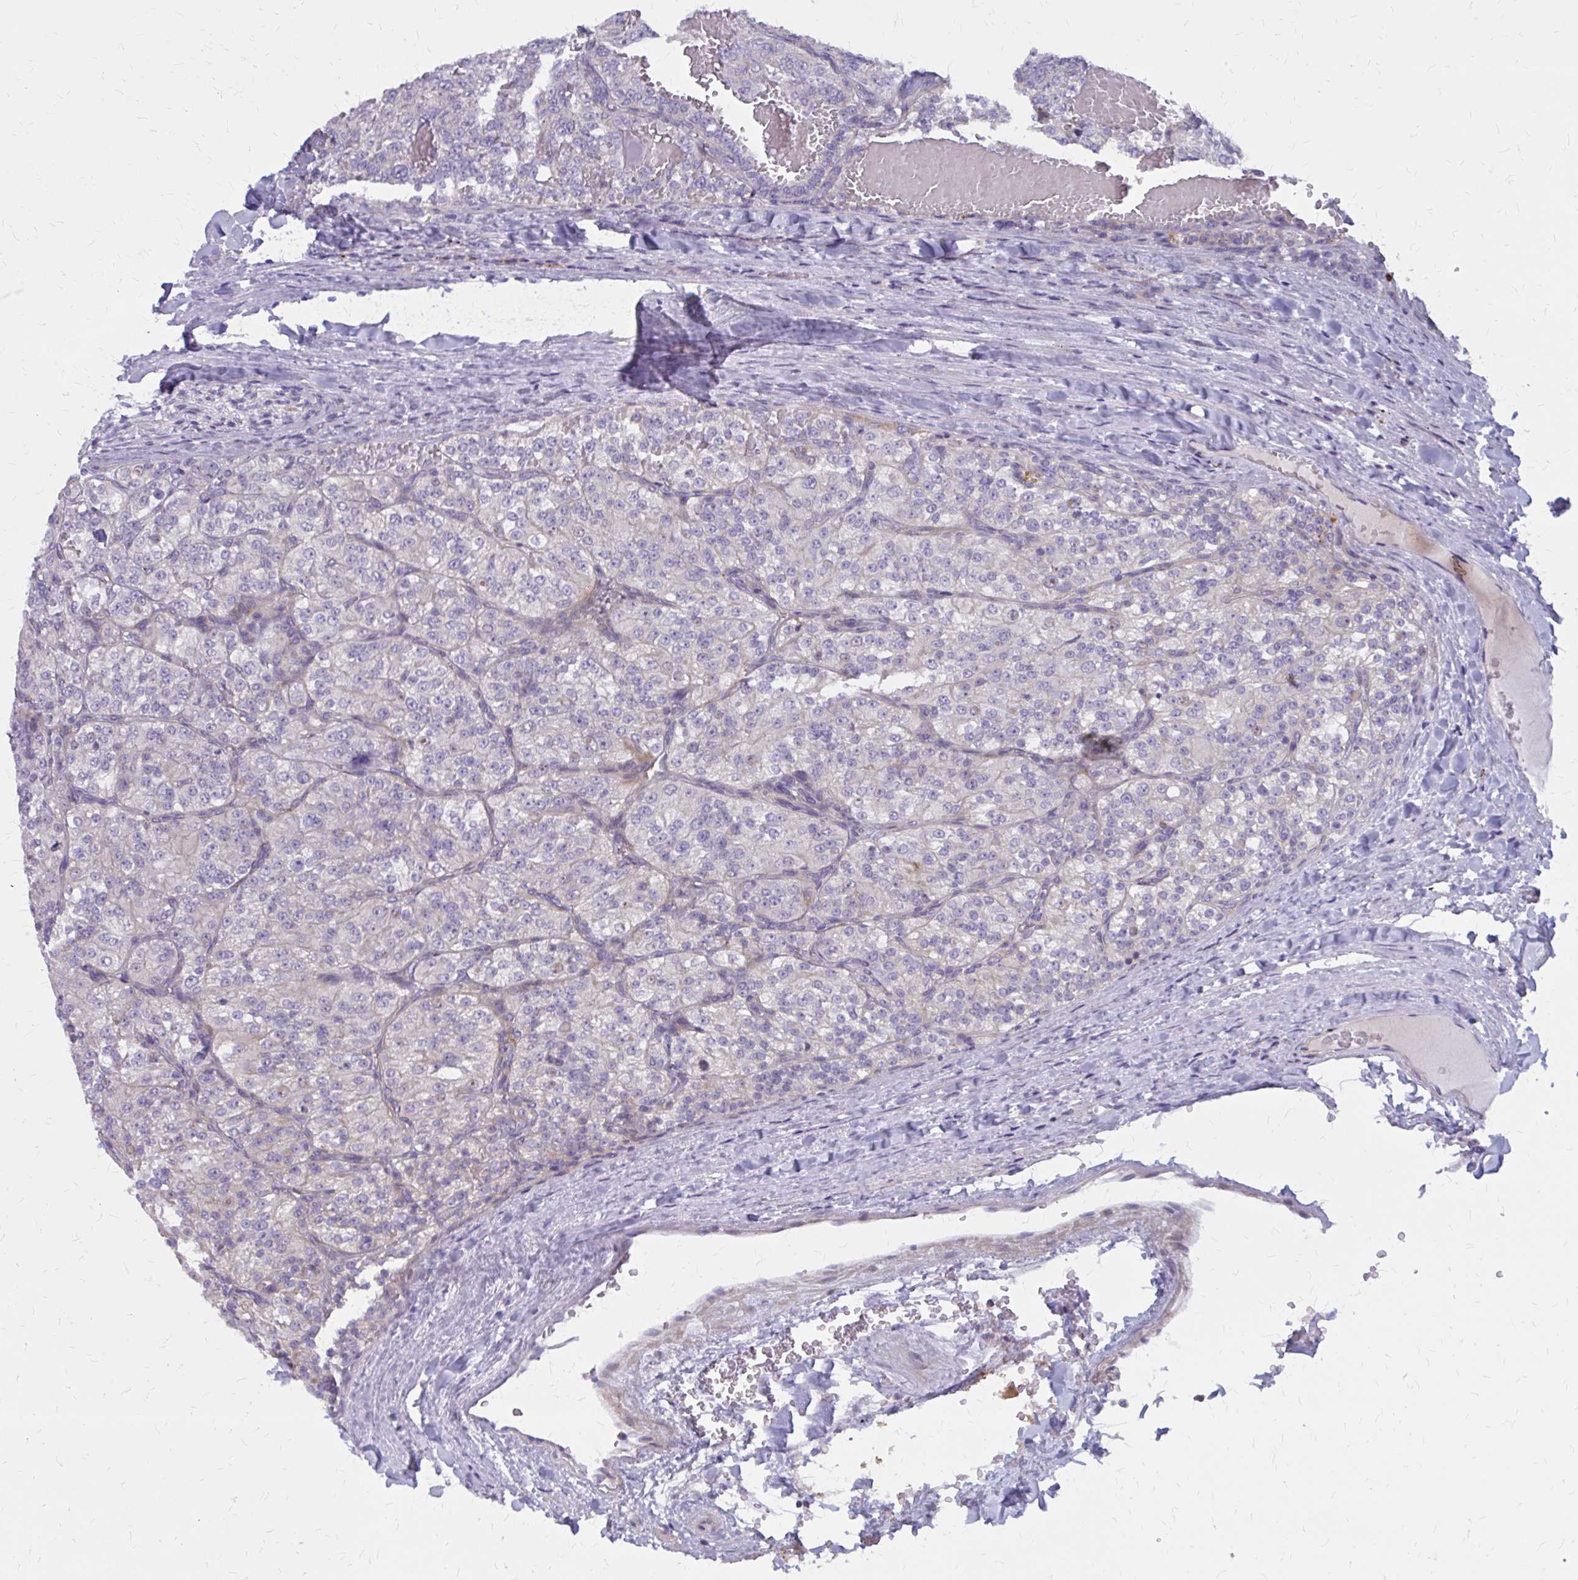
{"staining": {"intensity": "negative", "quantity": "none", "location": "none"}, "tissue": "renal cancer", "cell_type": "Tumor cells", "image_type": "cancer", "snomed": [{"axis": "morphology", "description": "Adenocarcinoma, NOS"}, {"axis": "topography", "description": "Kidney"}], "caption": "Tumor cells show no significant staining in renal cancer.", "gene": "GLYATL2", "patient": {"sex": "female", "age": 63}}